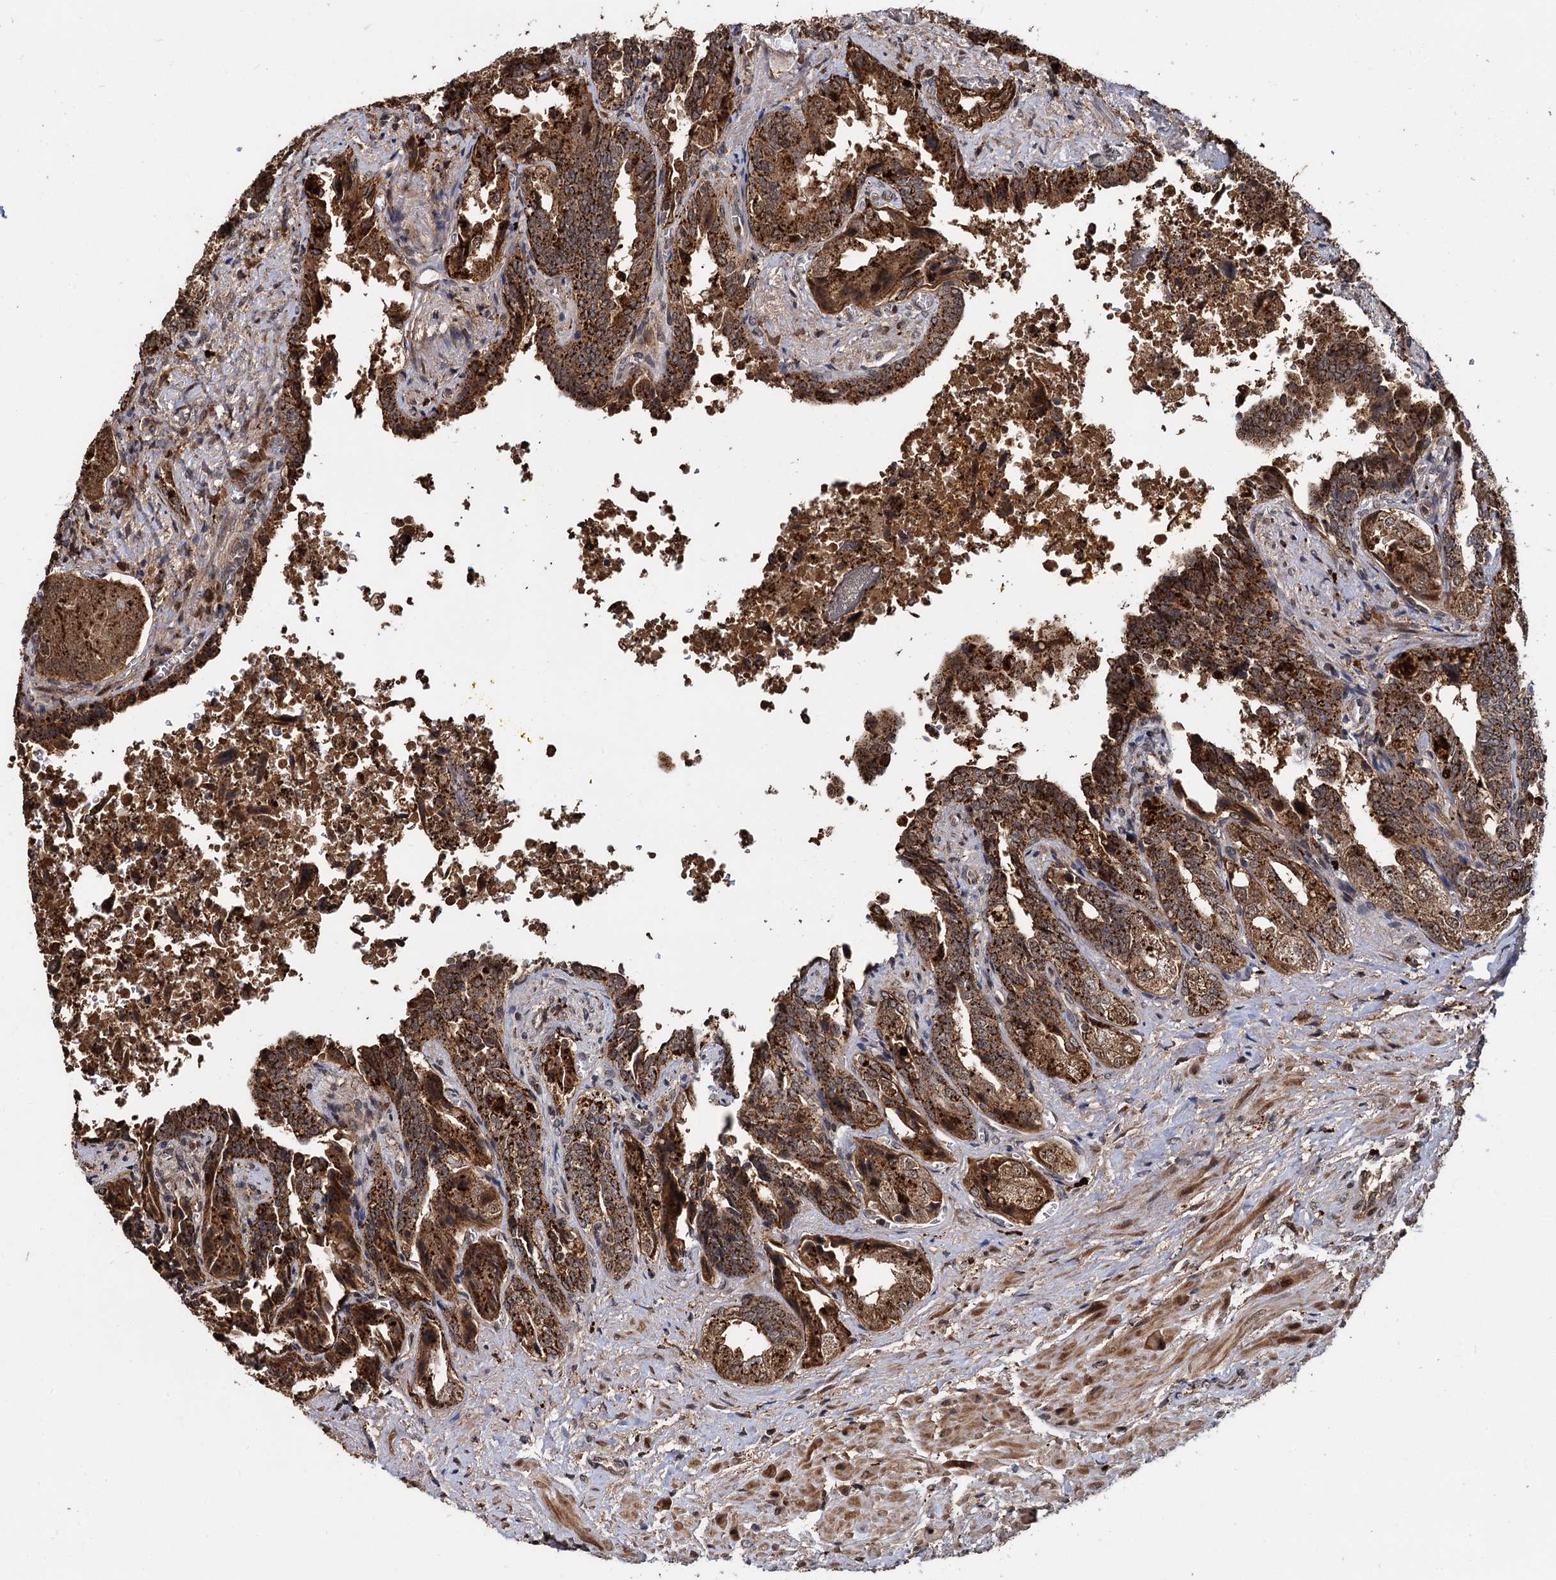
{"staining": {"intensity": "strong", "quantity": ">75%", "location": "cytoplasmic/membranous"}, "tissue": "seminal vesicle", "cell_type": "Glandular cells", "image_type": "normal", "snomed": [{"axis": "morphology", "description": "Normal tissue, NOS"}, {"axis": "topography", "description": "Seminal veicle"}], "caption": "Protein expression analysis of normal seminal vesicle exhibits strong cytoplasmic/membranous expression in approximately >75% of glandular cells.", "gene": "CEP192", "patient": {"sex": "male", "age": 63}}